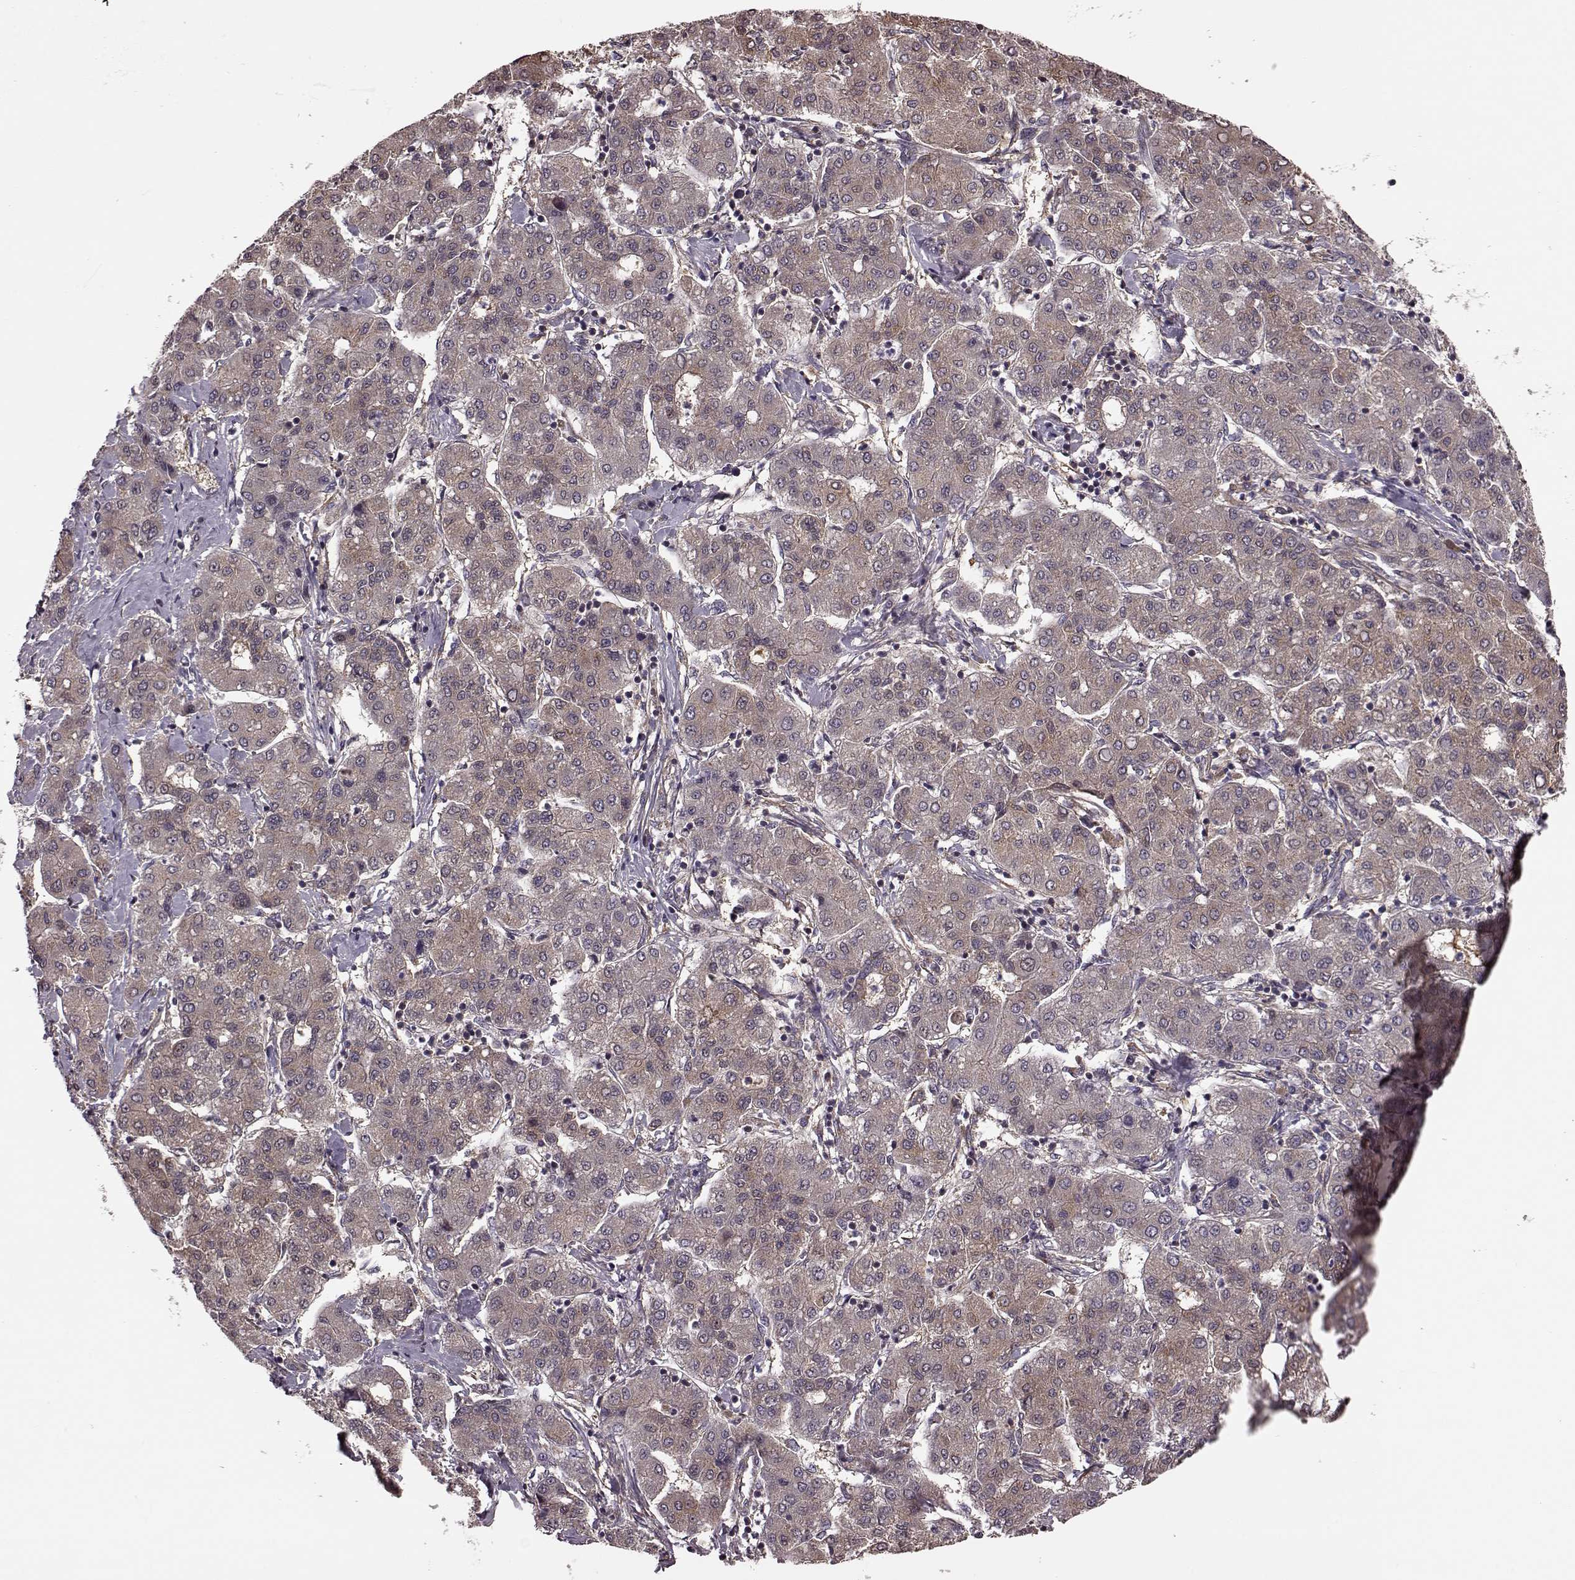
{"staining": {"intensity": "moderate", "quantity": ">75%", "location": "cytoplasmic/membranous"}, "tissue": "liver cancer", "cell_type": "Tumor cells", "image_type": "cancer", "snomed": [{"axis": "morphology", "description": "Carcinoma, Hepatocellular, NOS"}, {"axis": "topography", "description": "Liver"}], "caption": "Approximately >75% of tumor cells in human liver hepatocellular carcinoma reveal moderate cytoplasmic/membranous protein staining as visualized by brown immunohistochemical staining.", "gene": "FNIP2", "patient": {"sex": "male", "age": 65}}